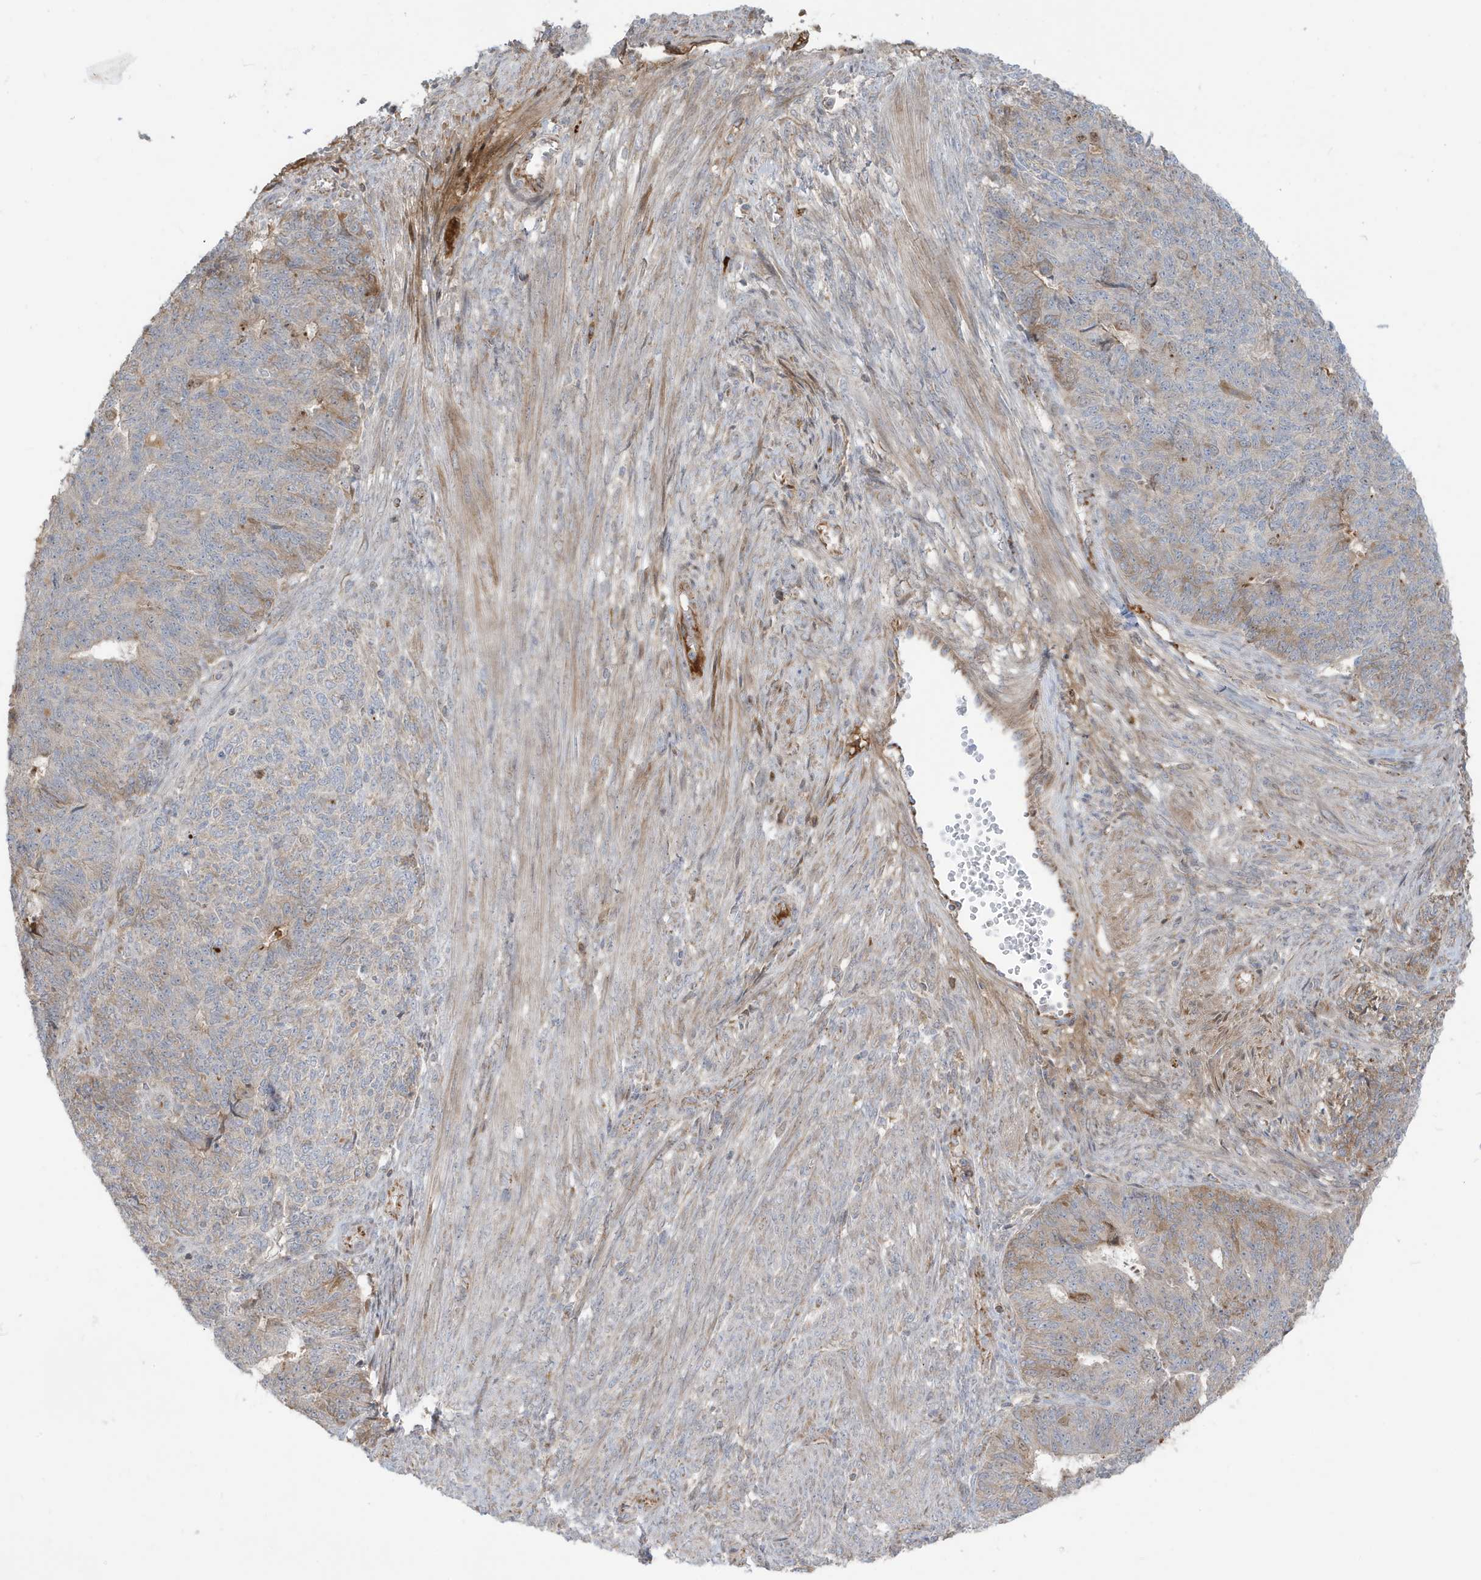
{"staining": {"intensity": "moderate", "quantity": "<25%", "location": "cytoplasmic/membranous"}, "tissue": "endometrial cancer", "cell_type": "Tumor cells", "image_type": "cancer", "snomed": [{"axis": "morphology", "description": "Adenocarcinoma, NOS"}, {"axis": "topography", "description": "Endometrium"}], "caption": "This is a micrograph of IHC staining of adenocarcinoma (endometrial), which shows moderate expression in the cytoplasmic/membranous of tumor cells.", "gene": "IFT57", "patient": {"sex": "female", "age": 32}}